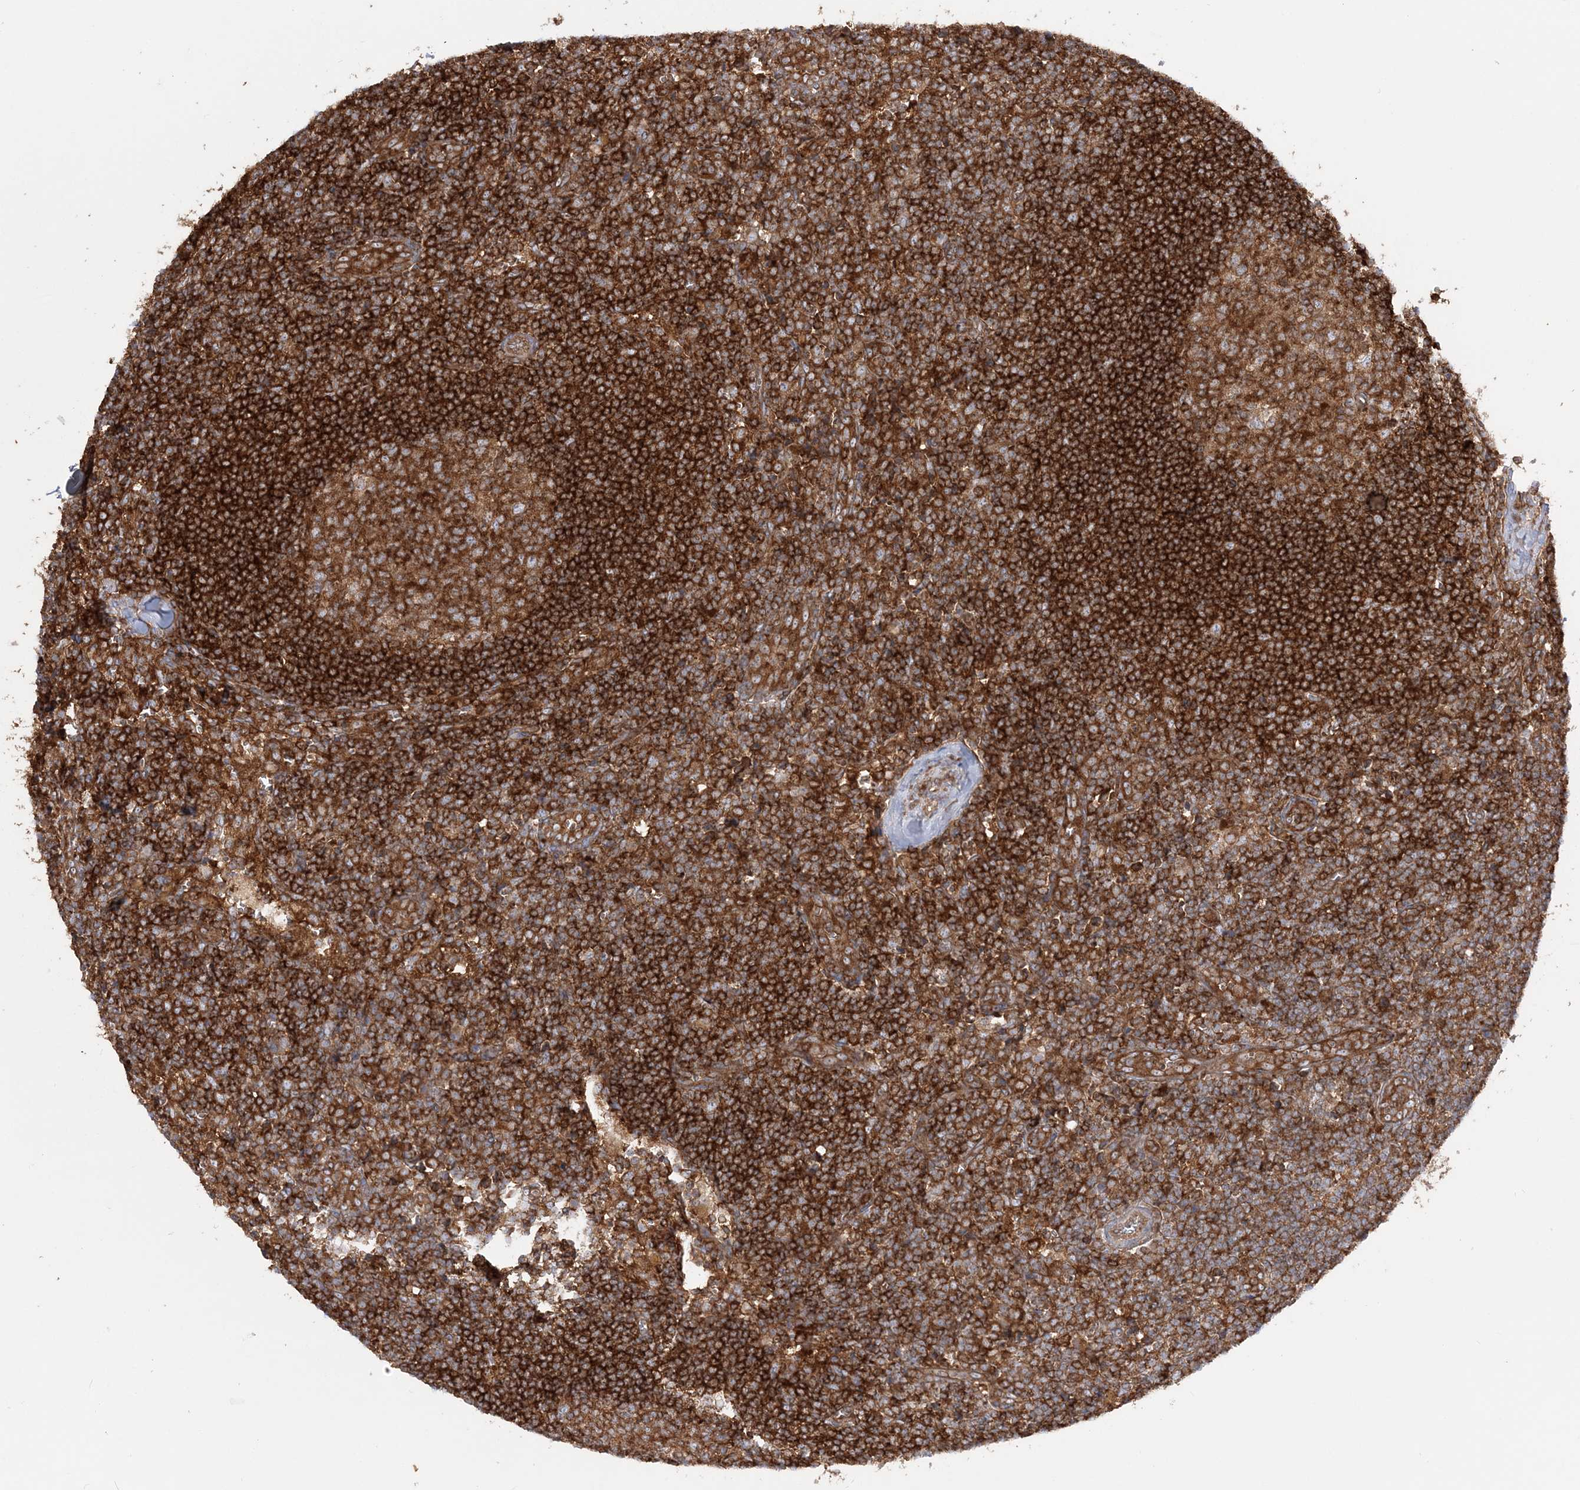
{"staining": {"intensity": "strong", "quantity": ">75%", "location": "cytoplasmic/membranous"}, "tissue": "lymph node", "cell_type": "Germinal center cells", "image_type": "normal", "snomed": [{"axis": "morphology", "description": "Normal tissue, NOS"}, {"axis": "morphology", "description": "Squamous cell carcinoma, metastatic, NOS"}, {"axis": "topography", "description": "Lymph node"}], "caption": "Immunohistochemical staining of unremarkable human lymph node reveals high levels of strong cytoplasmic/membranous expression in approximately >75% of germinal center cells.", "gene": "TBC1D5", "patient": {"sex": "male", "age": 73}}